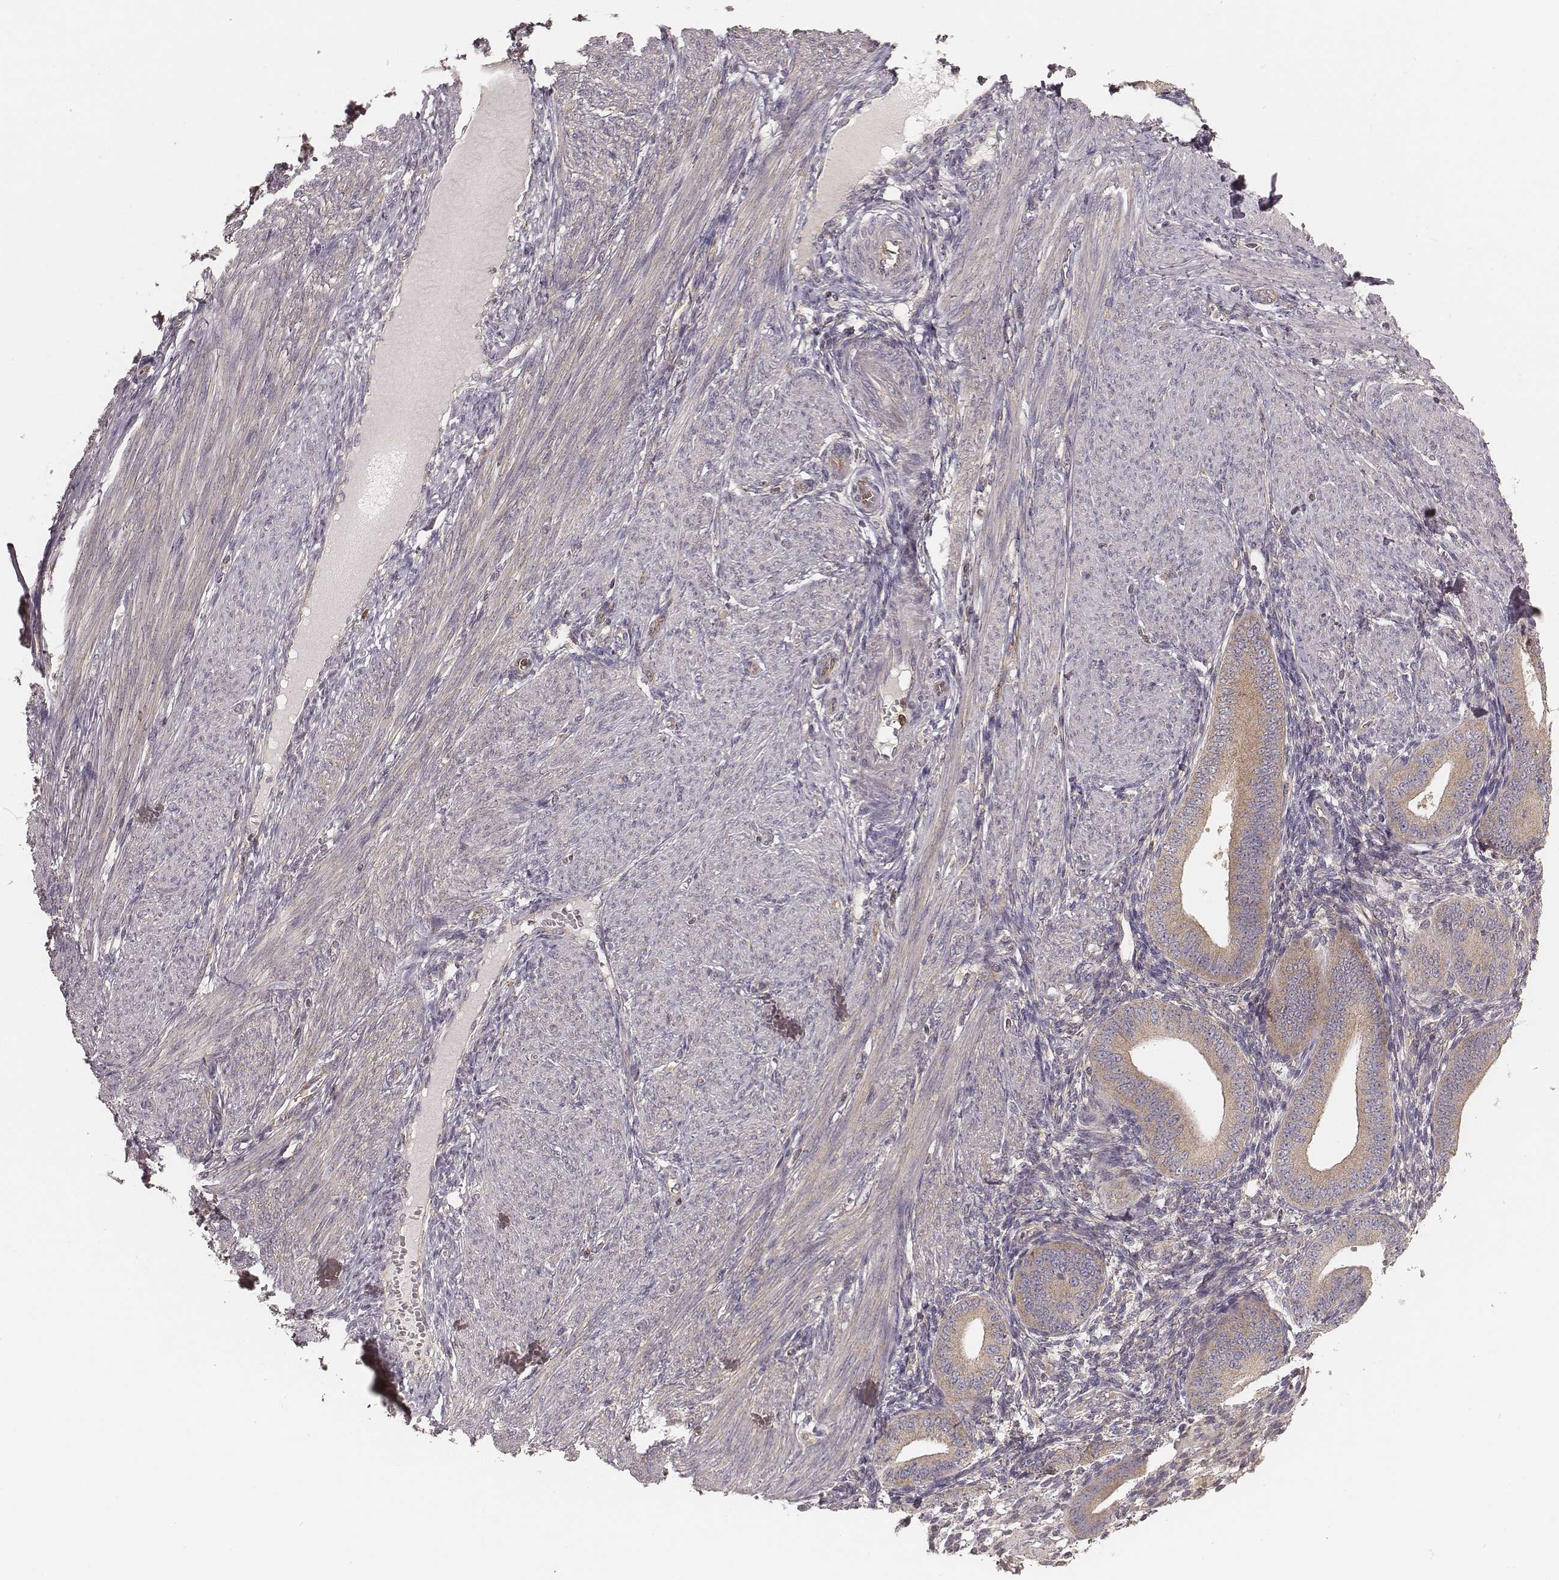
{"staining": {"intensity": "negative", "quantity": "none", "location": "none"}, "tissue": "endometrium", "cell_type": "Cells in endometrial stroma", "image_type": "normal", "snomed": [{"axis": "morphology", "description": "Normal tissue, NOS"}, {"axis": "topography", "description": "Endometrium"}], "caption": "This is a micrograph of immunohistochemistry (IHC) staining of benign endometrium, which shows no staining in cells in endometrial stroma. The staining was performed using DAB to visualize the protein expression in brown, while the nuclei were stained in blue with hematoxylin (Magnification: 20x).", "gene": "CARS1", "patient": {"sex": "female", "age": 39}}